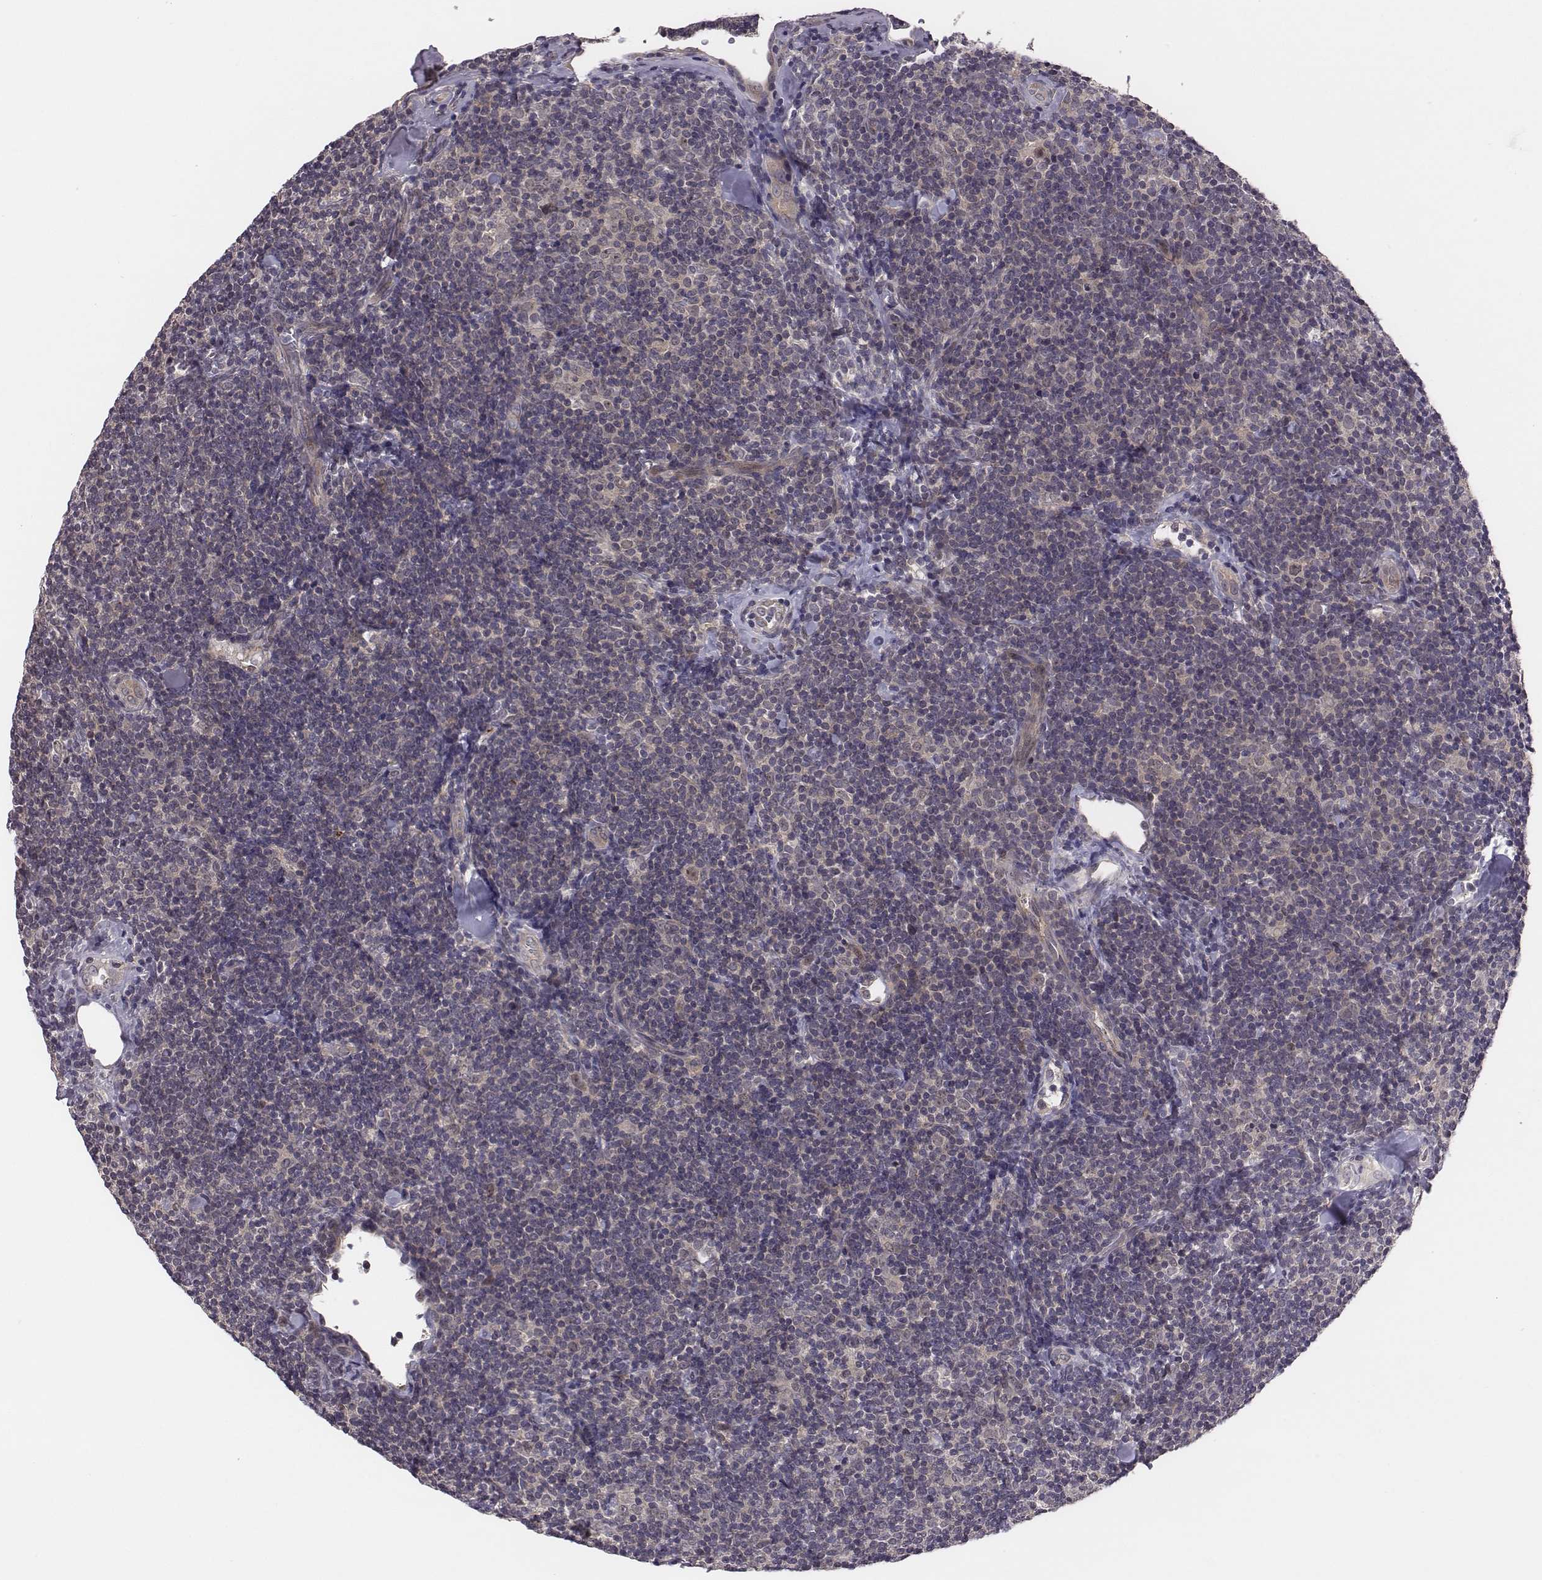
{"staining": {"intensity": "negative", "quantity": "none", "location": "none"}, "tissue": "lymphoma", "cell_type": "Tumor cells", "image_type": "cancer", "snomed": [{"axis": "morphology", "description": "Malignant lymphoma, non-Hodgkin's type, Low grade"}, {"axis": "topography", "description": "Lymph node"}], "caption": "Tumor cells show no significant expression in low-grade malignant lymphoma, non-Hodgkin's type.", "gene": "SMURF2", "patient": {"sex": "female", "age": 56}}